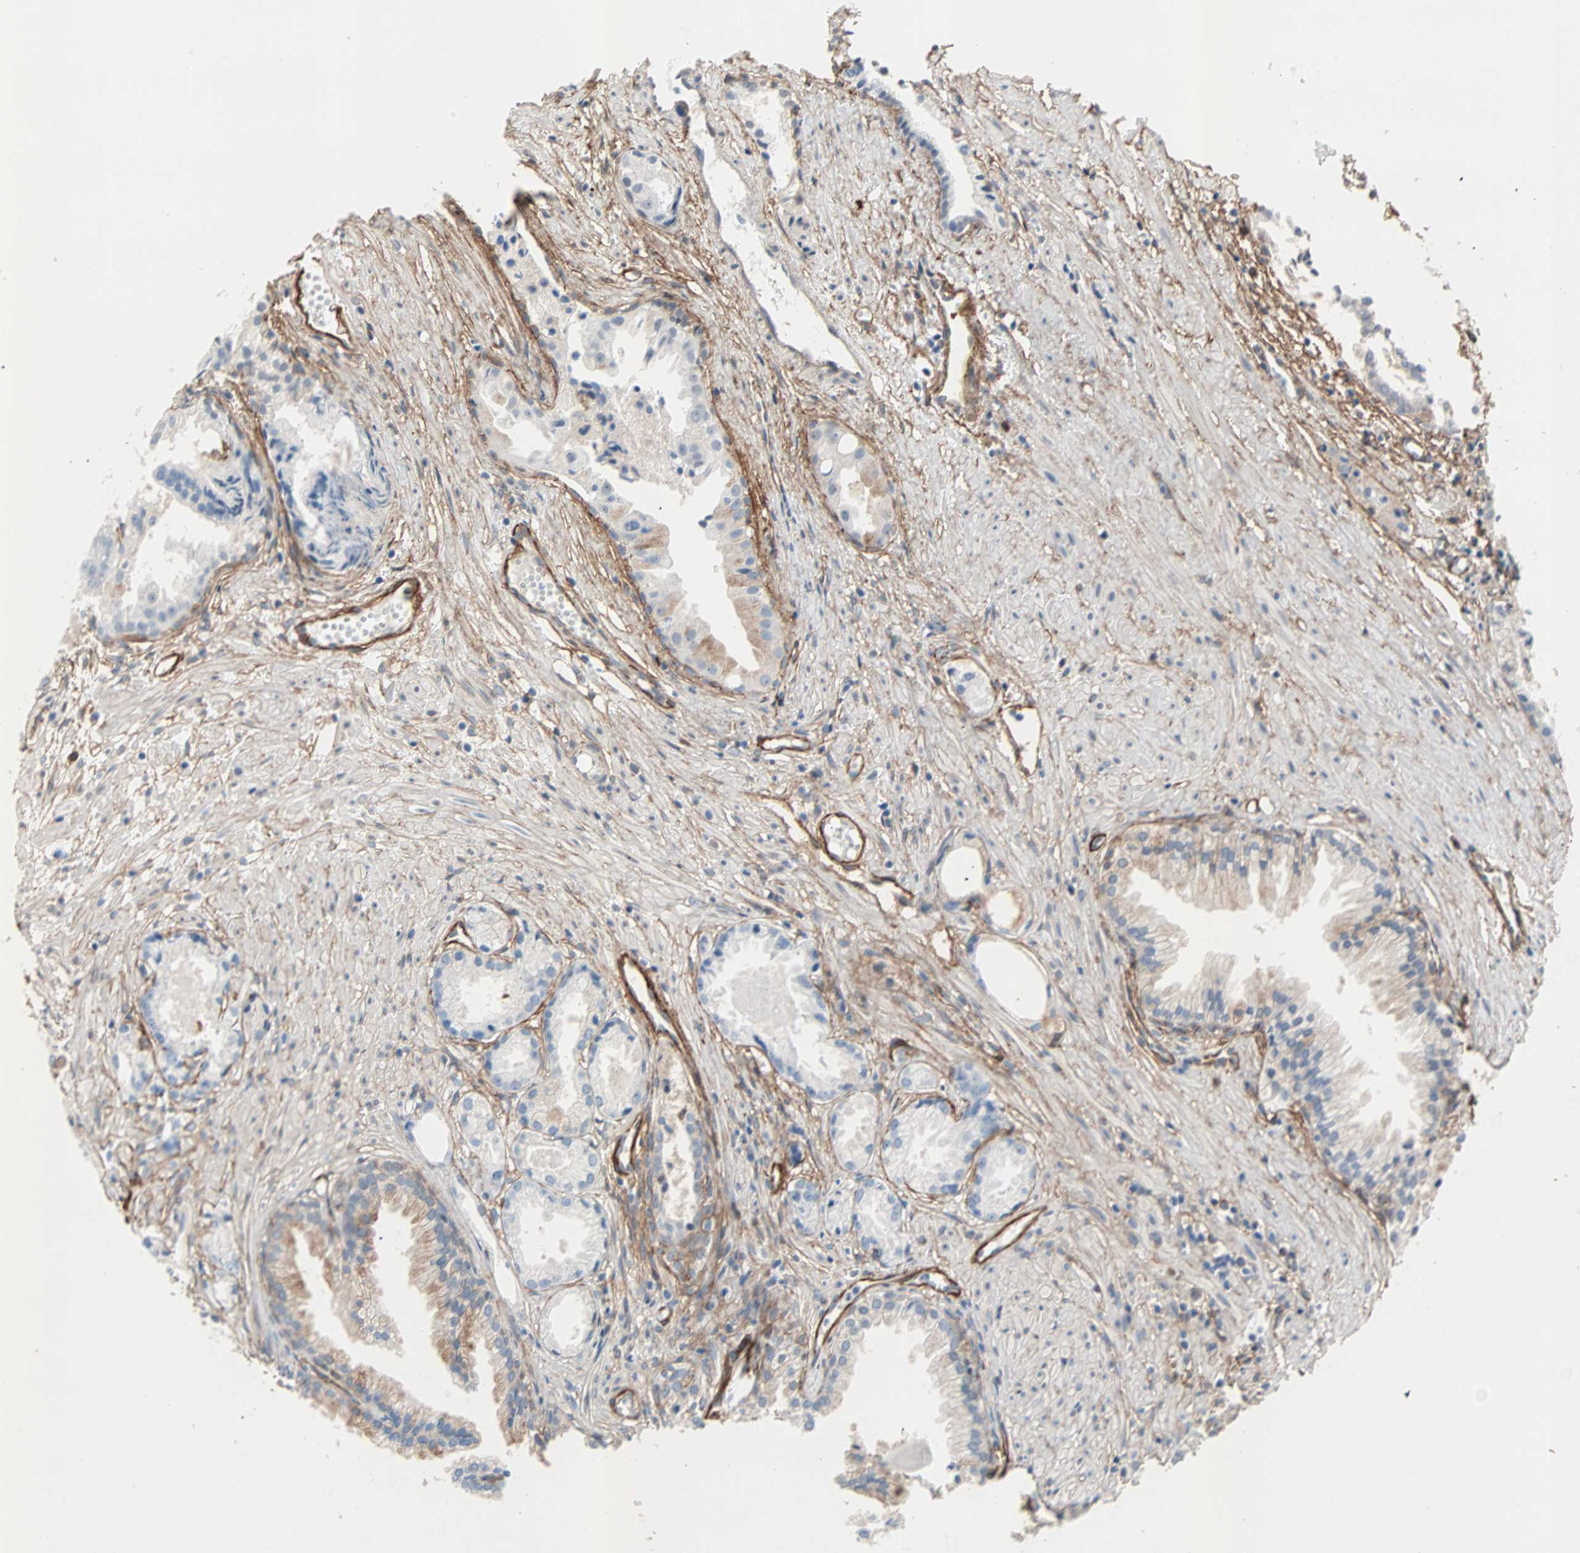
{"staining": {"intensity": "moderate", "quantity": "25%-75%", "location": "cytoplasmic/membranous"}, "tissue": "prostate cancer", "cell_type": "Tumor cells", "image_type": "cancer", "snomed": [{"axis": "morphology", "description": "Adenocarcinoma, Low grade"}, {"axis": "topography", "description": "Prostate"}], "caption": "The histopathology image reveals immunohistochemical staining of low-grade adenocarcinoma (prostate). There is moderate cytoplasmic/membranous expression is identified in about 25%-75% of tumor cells.", "gene": "EPB41L2", "patient": {"sex": "male", "age": 72}}